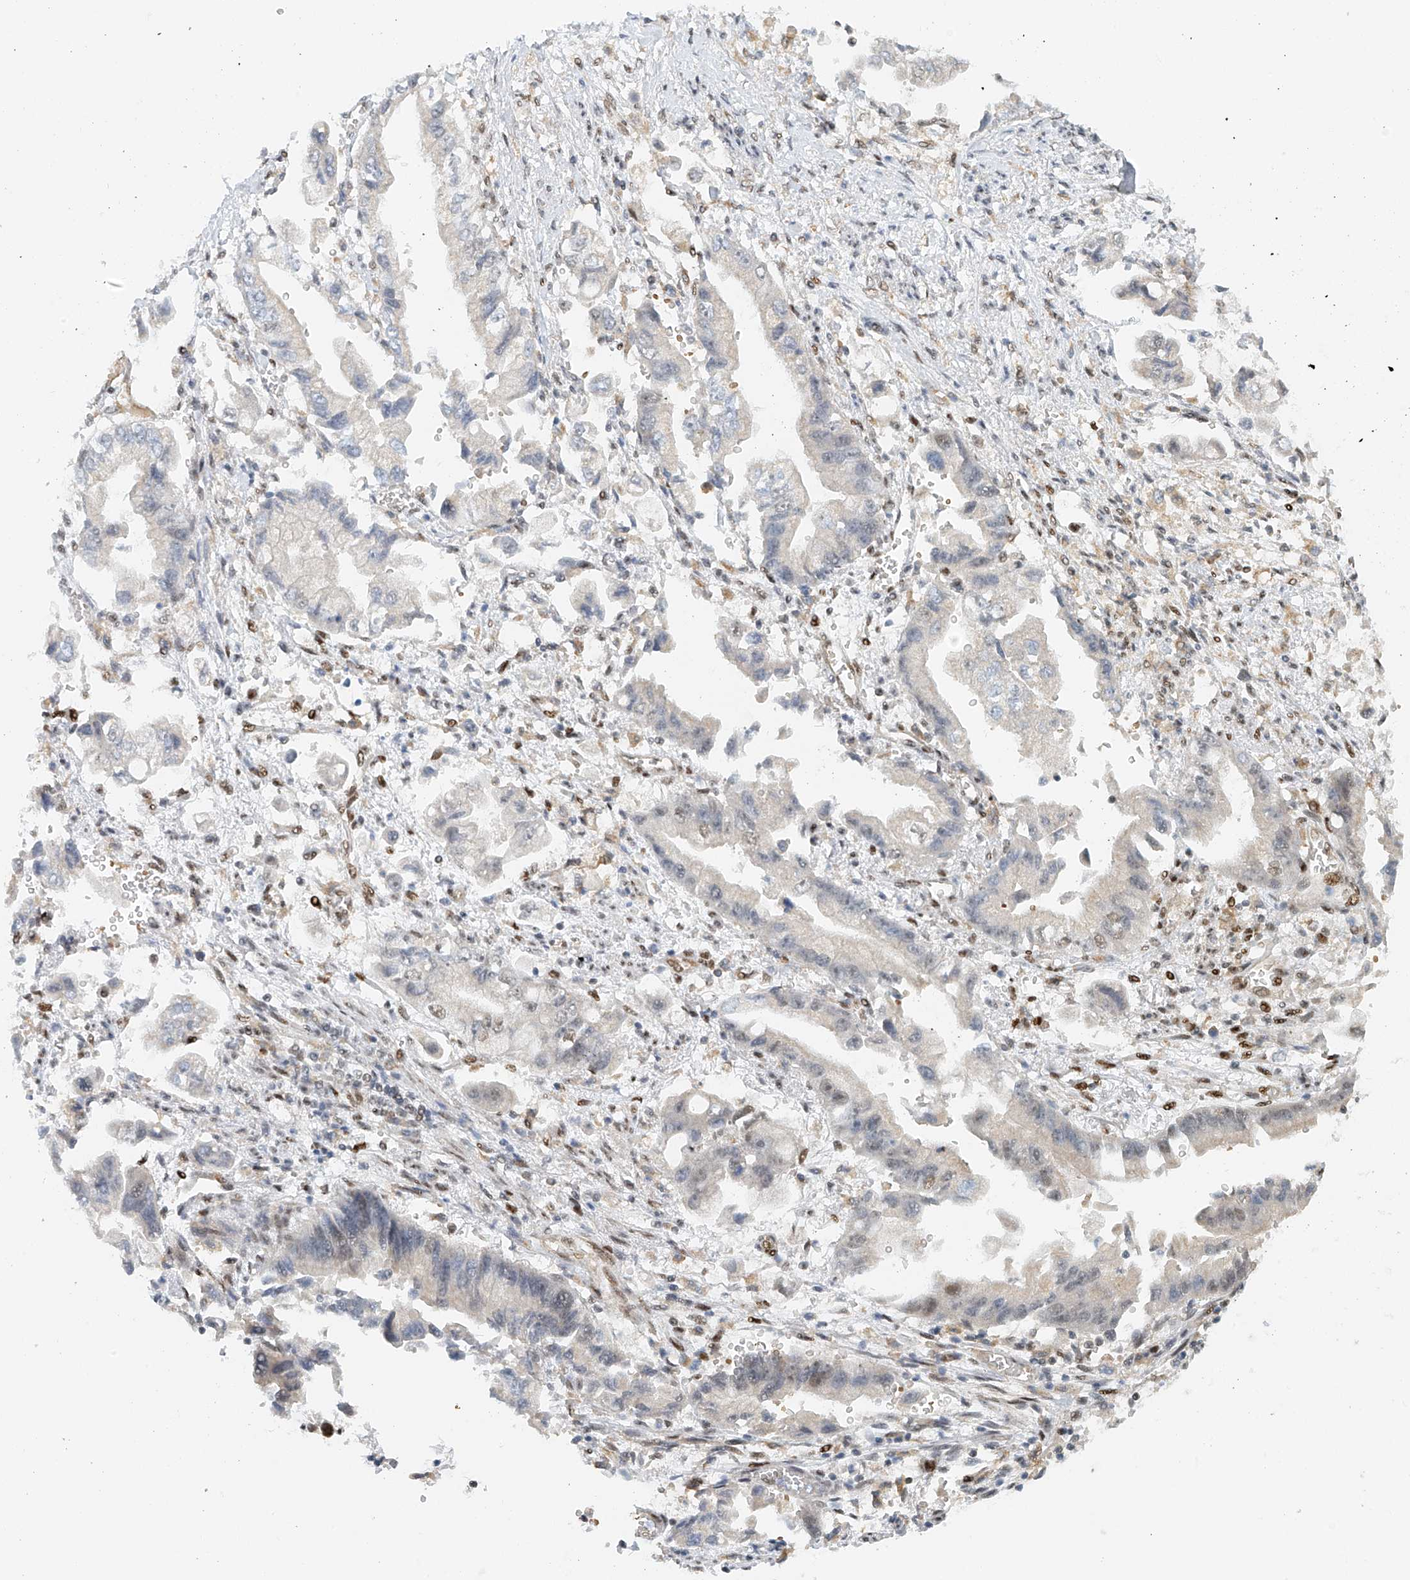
{"staining": {"intensity": "moderate", "quantity": "<25%", "location": "nuclear"}, "tissue": "stomach cancer", "cell_type": "Tumor cells", "image_type": "cancer", "snomed": [{"axis": "morphology", "description": "Adenocarcinoma, NOS"}, {"axis": "topography", "description": "Stomach"}], "caption": "Adenocarcinoma (stomach) stained with a brown dye reveals moderate nuclear positive expression in about <25% of tumor cells.", "gene": "ZNF514", "patient": {"sex": "male", "age": 62}}